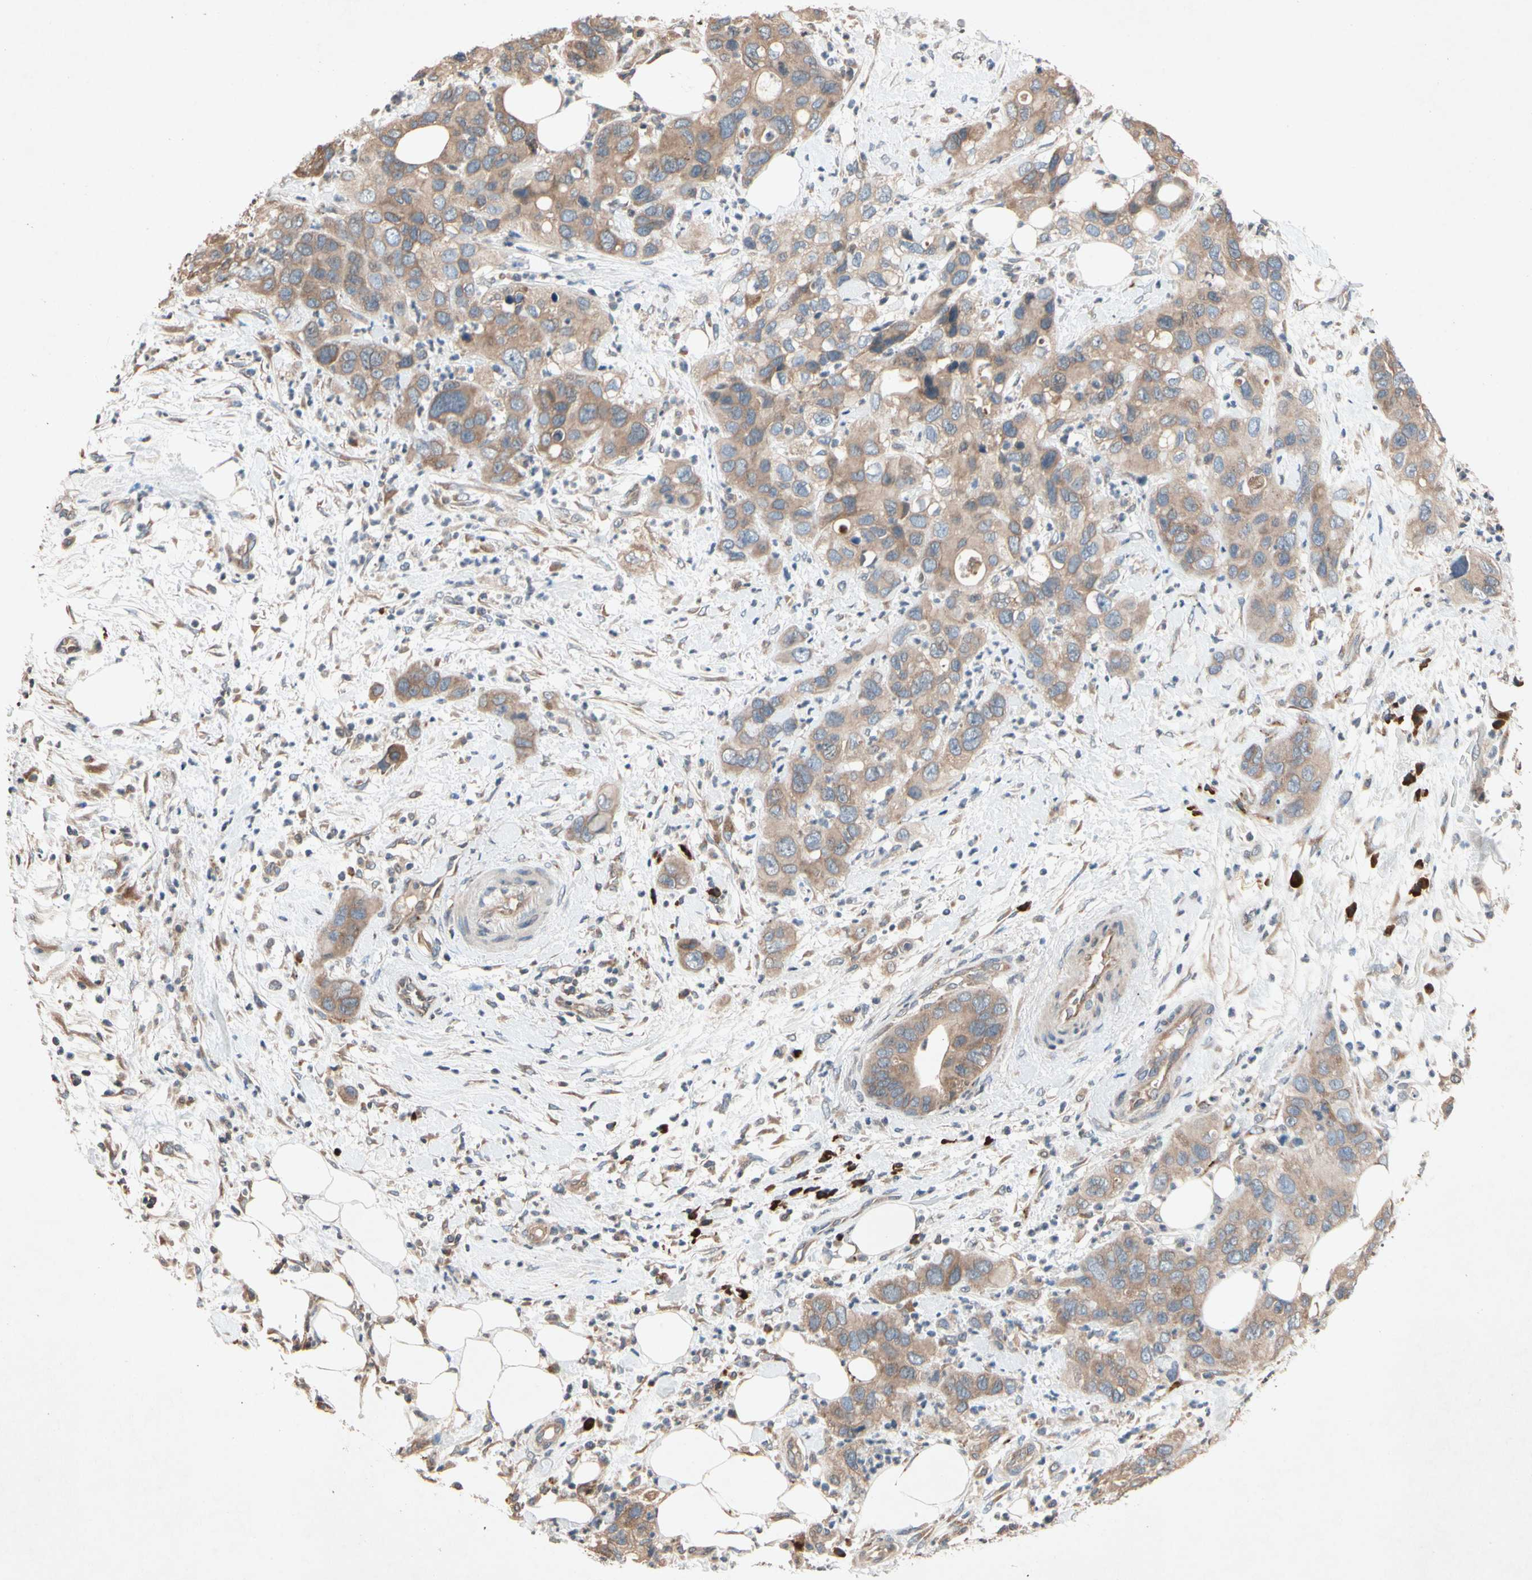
{"staining": {"intensity": "moderate", "quantity": ">75%", "location": "cytoplasmic/membranous"}, "tissue": "pancreatic cancer", "cell_type": "Tumor cells", "image_type": "cancer", "snomed": [{"axis": "morphology", "description": "Adenocarcinoma, NOS"}, {"axis": "topography", "description": "Pancreas"}], "caption": "Moderate cytoplasmic/membranous positivity is identified in approximately >75% of tumor cells in pancreatic cancer. (Brightfield microscopy of DAB IHC at high magnification).", "gene": "PRDX4", "patient": {"sex": "female", "age": 71}}